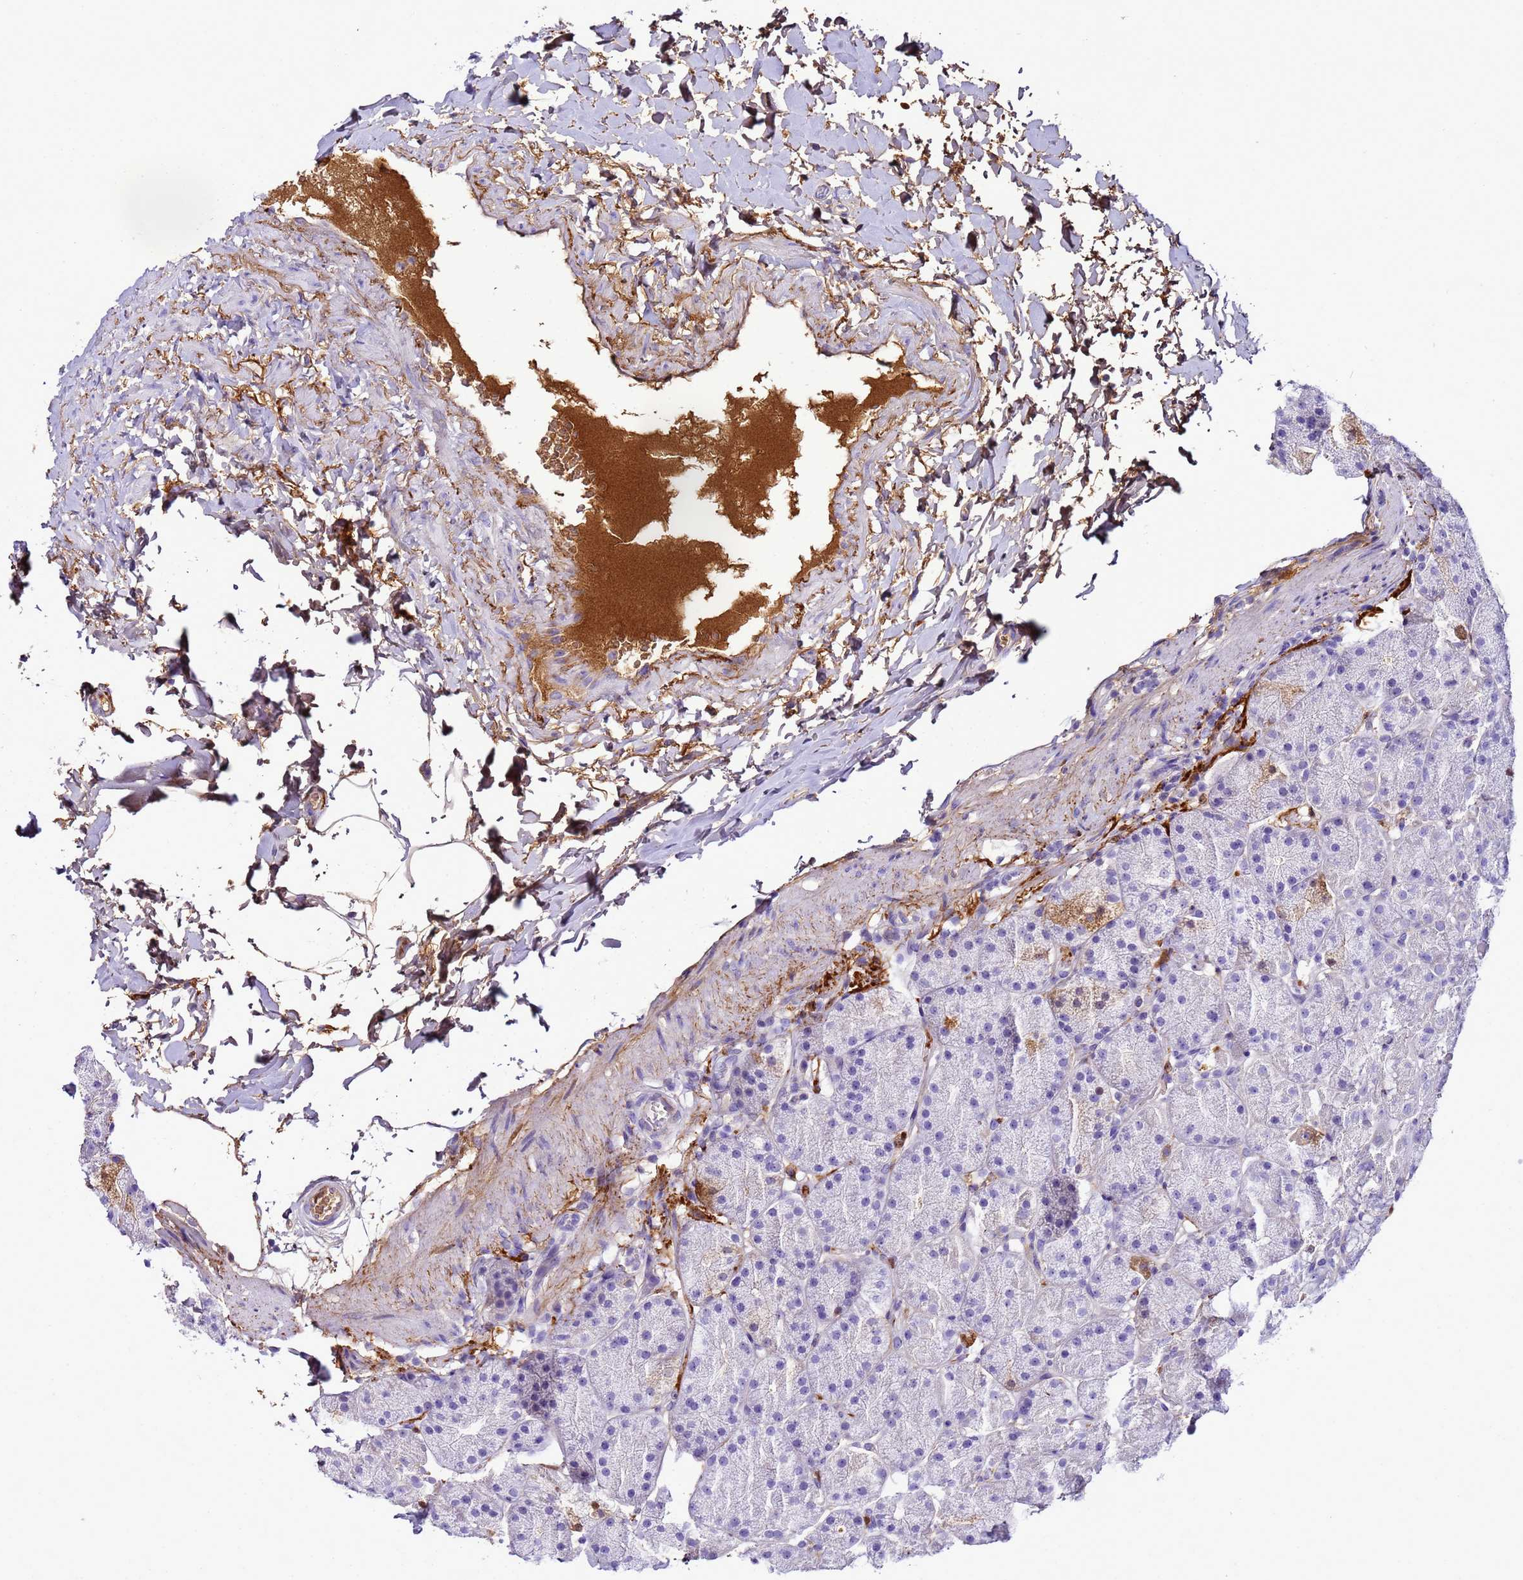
{"staining": {"intensity": "negative", "quantity": "none", "location": "none"}, "tissue": "stomach", "cell_type": "Glandular cells", "image_type": "normal", "snomed": [{"axis": "morphology", "description": "Normal tissue, NOS"}, {"axis": "topography", "description": "Stomach, upper"}, {"axis": "topography", "description": "Stomach, lower"}], "caption": "This is a micrograph of immunohistochemistry (IHC) staining of benign stomach, which shows no positivity in glandular cells. Brightfield microscopy of immunohistochemistry (IHC) stained with DAB (brown) and hematoxylin (blue), captured at high magnification.", "gene": "CFHR1", "patient": {"sex": "male", "age": 67}}